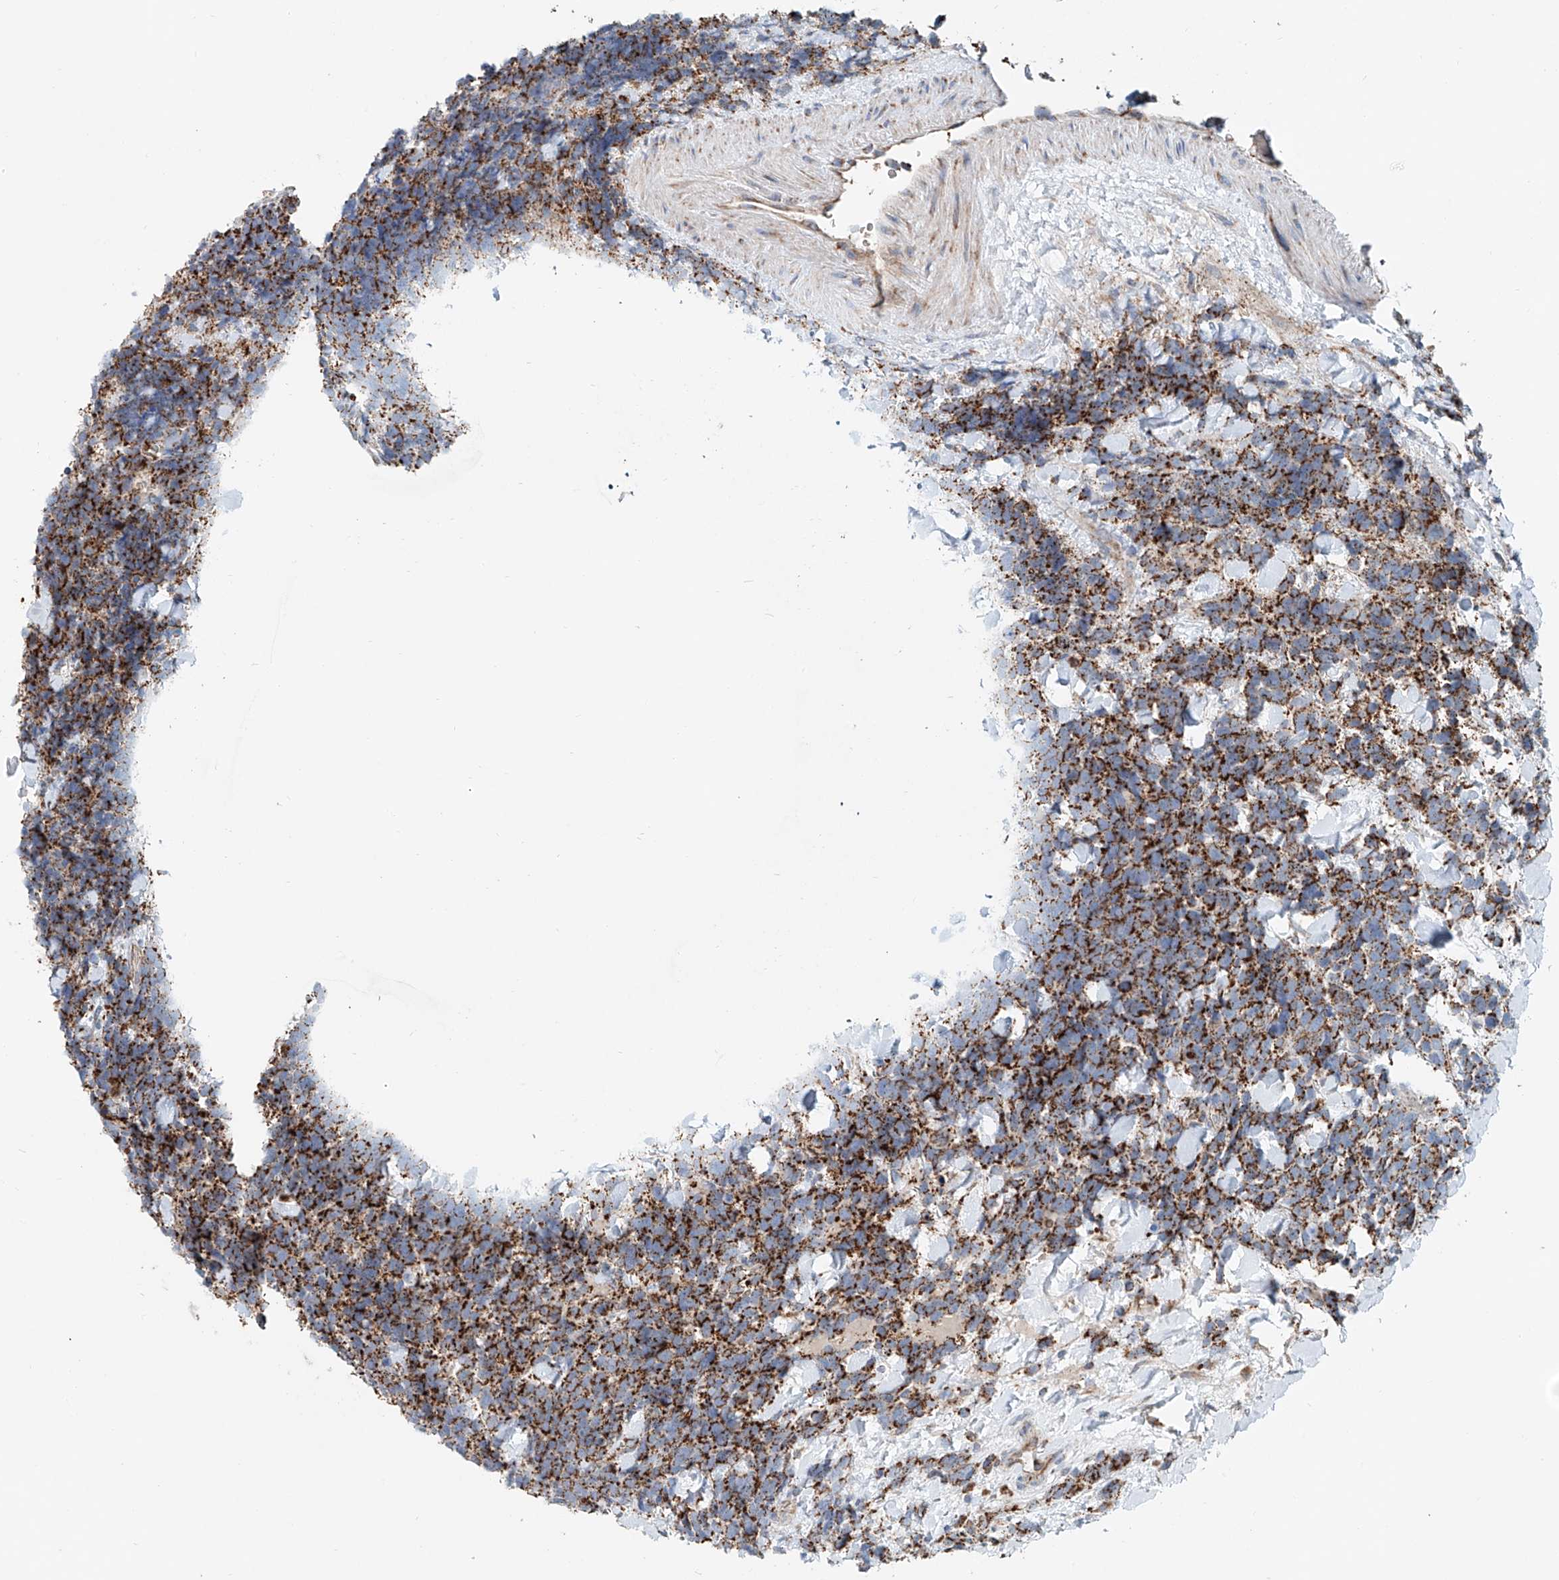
{"staining": {"intensity": "strong", "quantity": ">75%", "location": "cytoplasmic/membranous"}, "tissue": "urothelial cancer", "cell_type": "Tumor cells", "image_type": "cancer", "snomed": [{"axis": "morphology", "description": "Urothelial carcinoma, High grade"}, {"axis": "topography", "description": "Urinary bladder"}], "caption": "Immunohistochemical staining of human high-grade urothelial carcinoma shows high levels of strong cytoplasmic/membranous staining in approximately >75% of tumor cells.", "gene": "CARD10", "patient": {"sex": "female", "age": 82}}